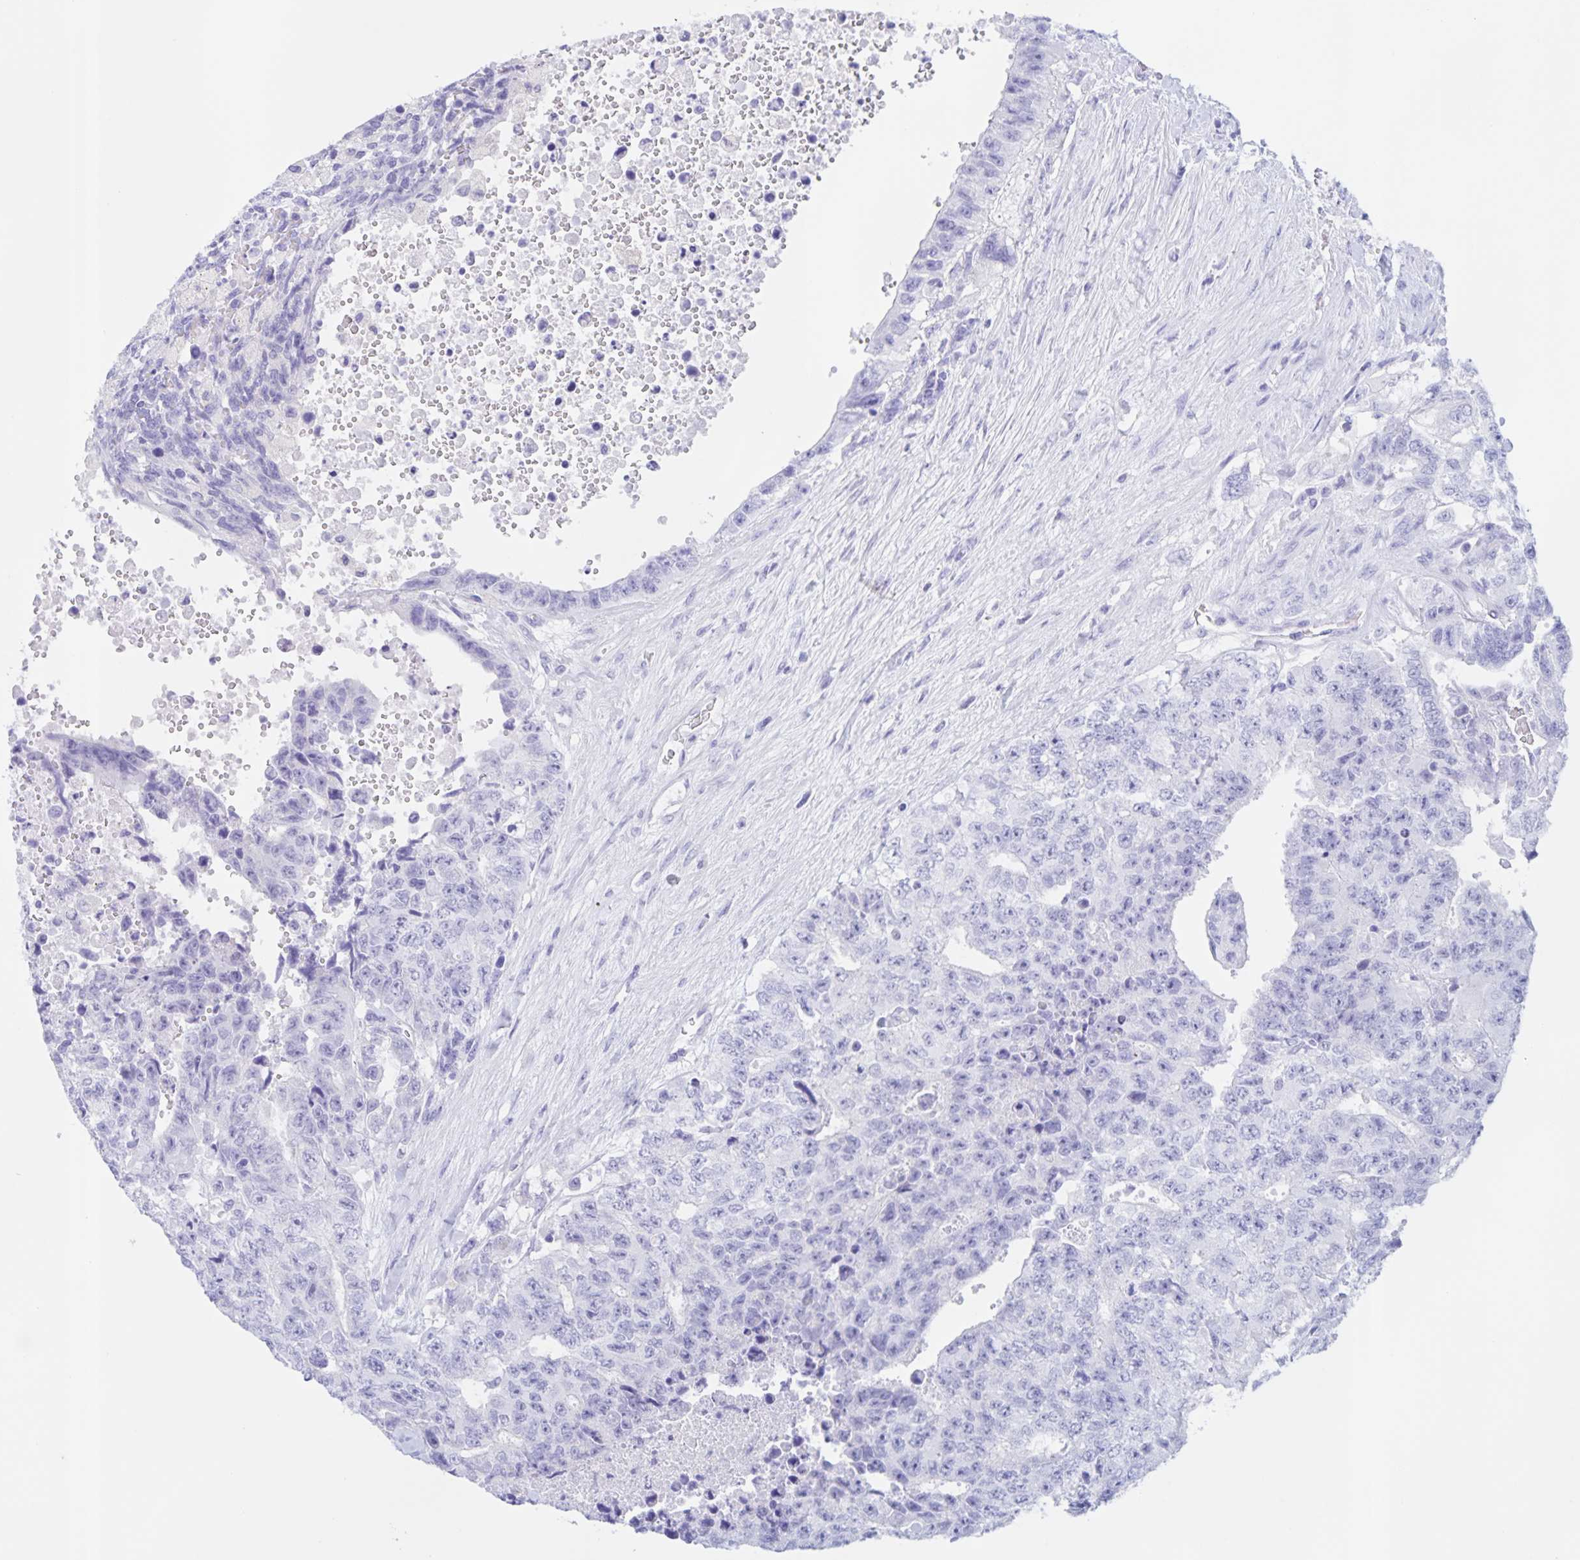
{"staining": {"intensity": "negative", "quantity": "none", "location": "none"}, "tissue": "testis cancer", "cell_type": "Tumor cells", "image_type": "cancer", "snomed": [{"axis": "morphology", "description": "Carcinoma, Embryonal, NOS"}, {"axis": "topography", "description": "Testis"}], "caption": "This is an immunohistochemistry (IHC) photomicrograph of testis cancer (embryonal carcinoma). There is no expression in tumor cells.", "gene": "TGIF2LX", "patient": {"sex": "male", "age": 24}}